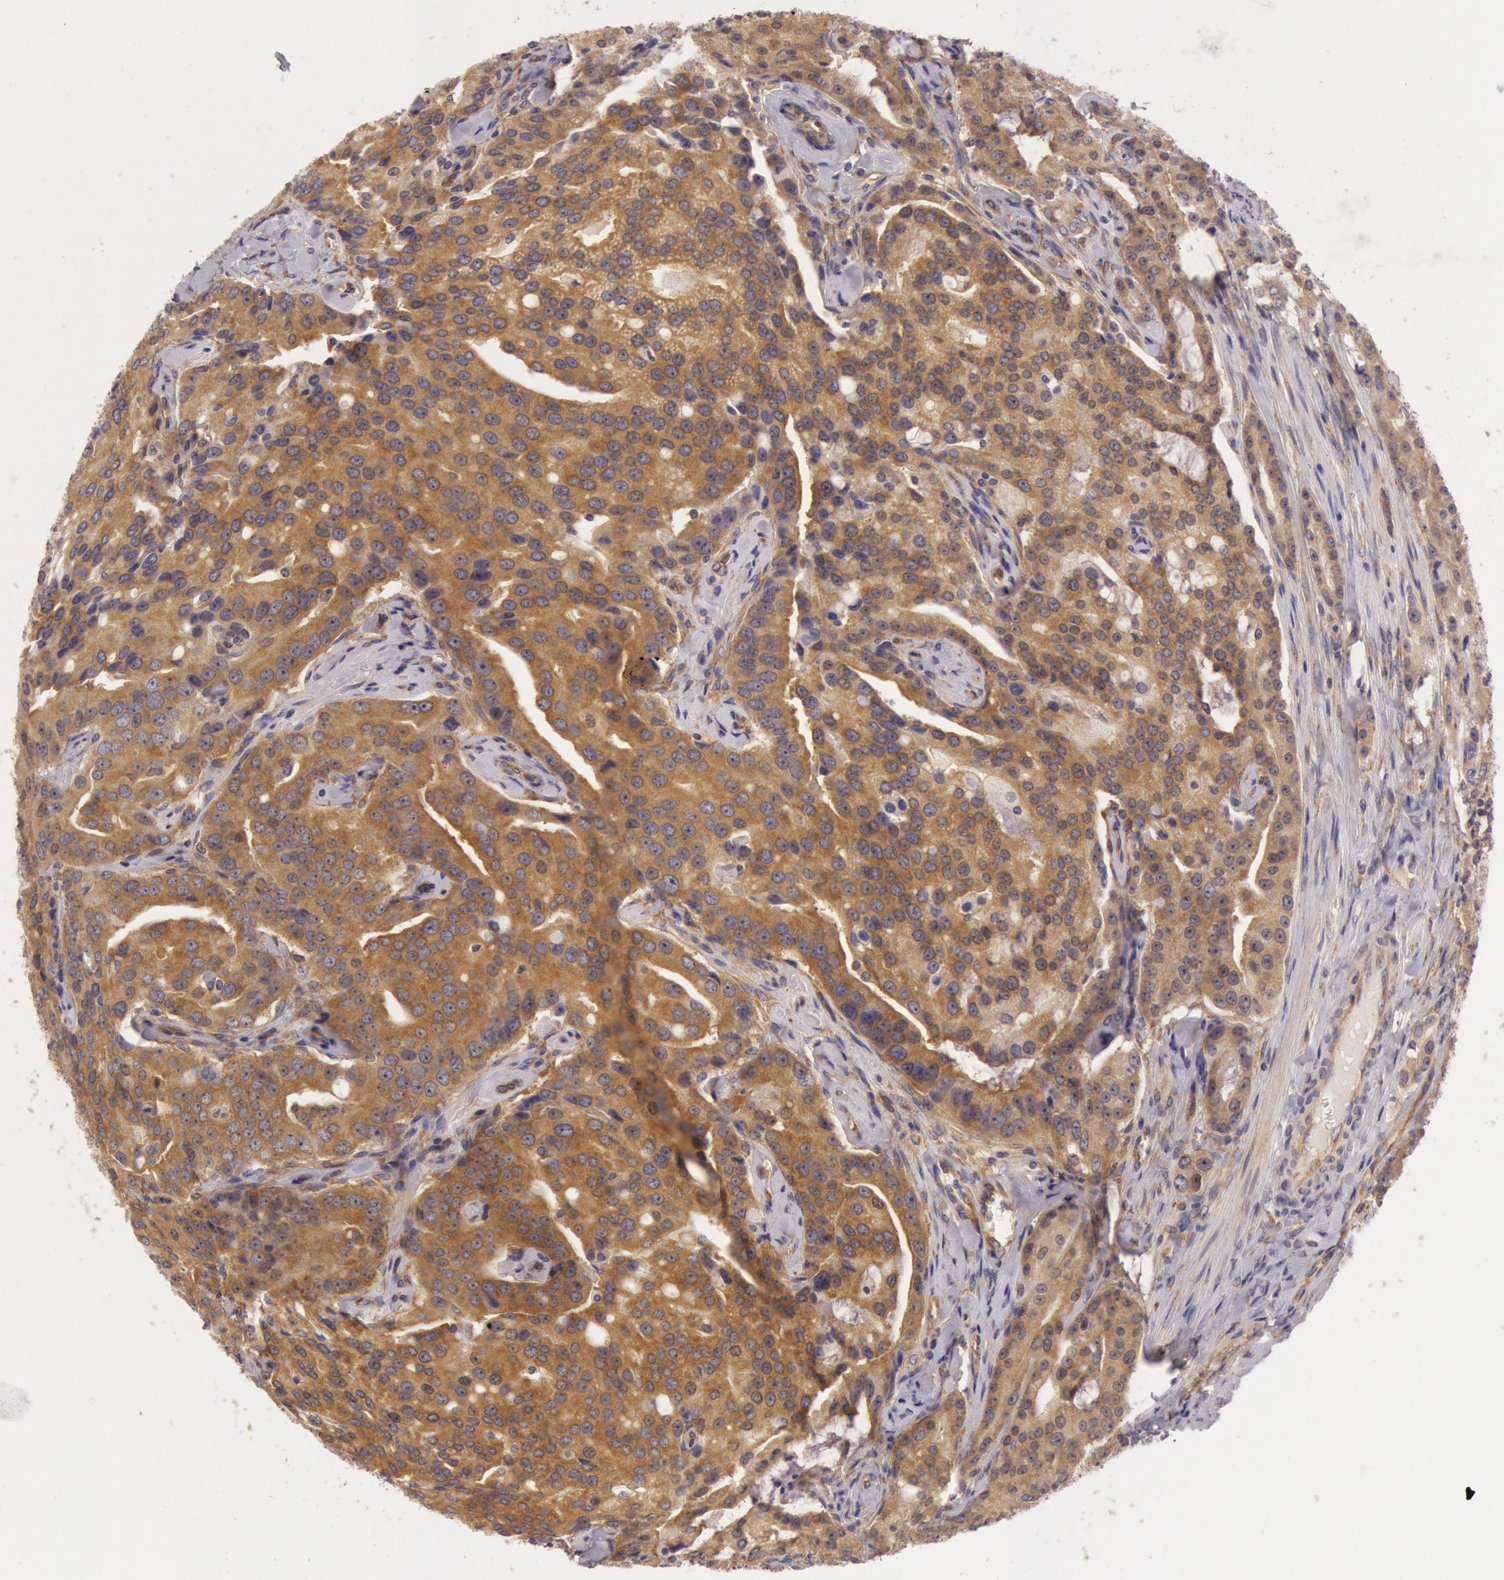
{"staining": {"intensity": "moderate", "quantity": ">75%", "location": "cytoplasmic/membranous"}, "tissue": "prostate cancer", "cell_type": "Tumor cells", "image_type": "cancer", "snomed": [{"axis": "morphology", "description": "Adenocarcinoma, Medium grade"}, {"axis": "topography", "description": "Prostate"}], "caption": "Immunohistochemical staining of prostate cancer (adenocarcinoma (medium-grade)) reveals medium levels of moderate cytoplasmic/membranous staining in approximately >75% of tumor cells.", "gene": "CHUK", "patient": {"sex": "male", "age": 72}}